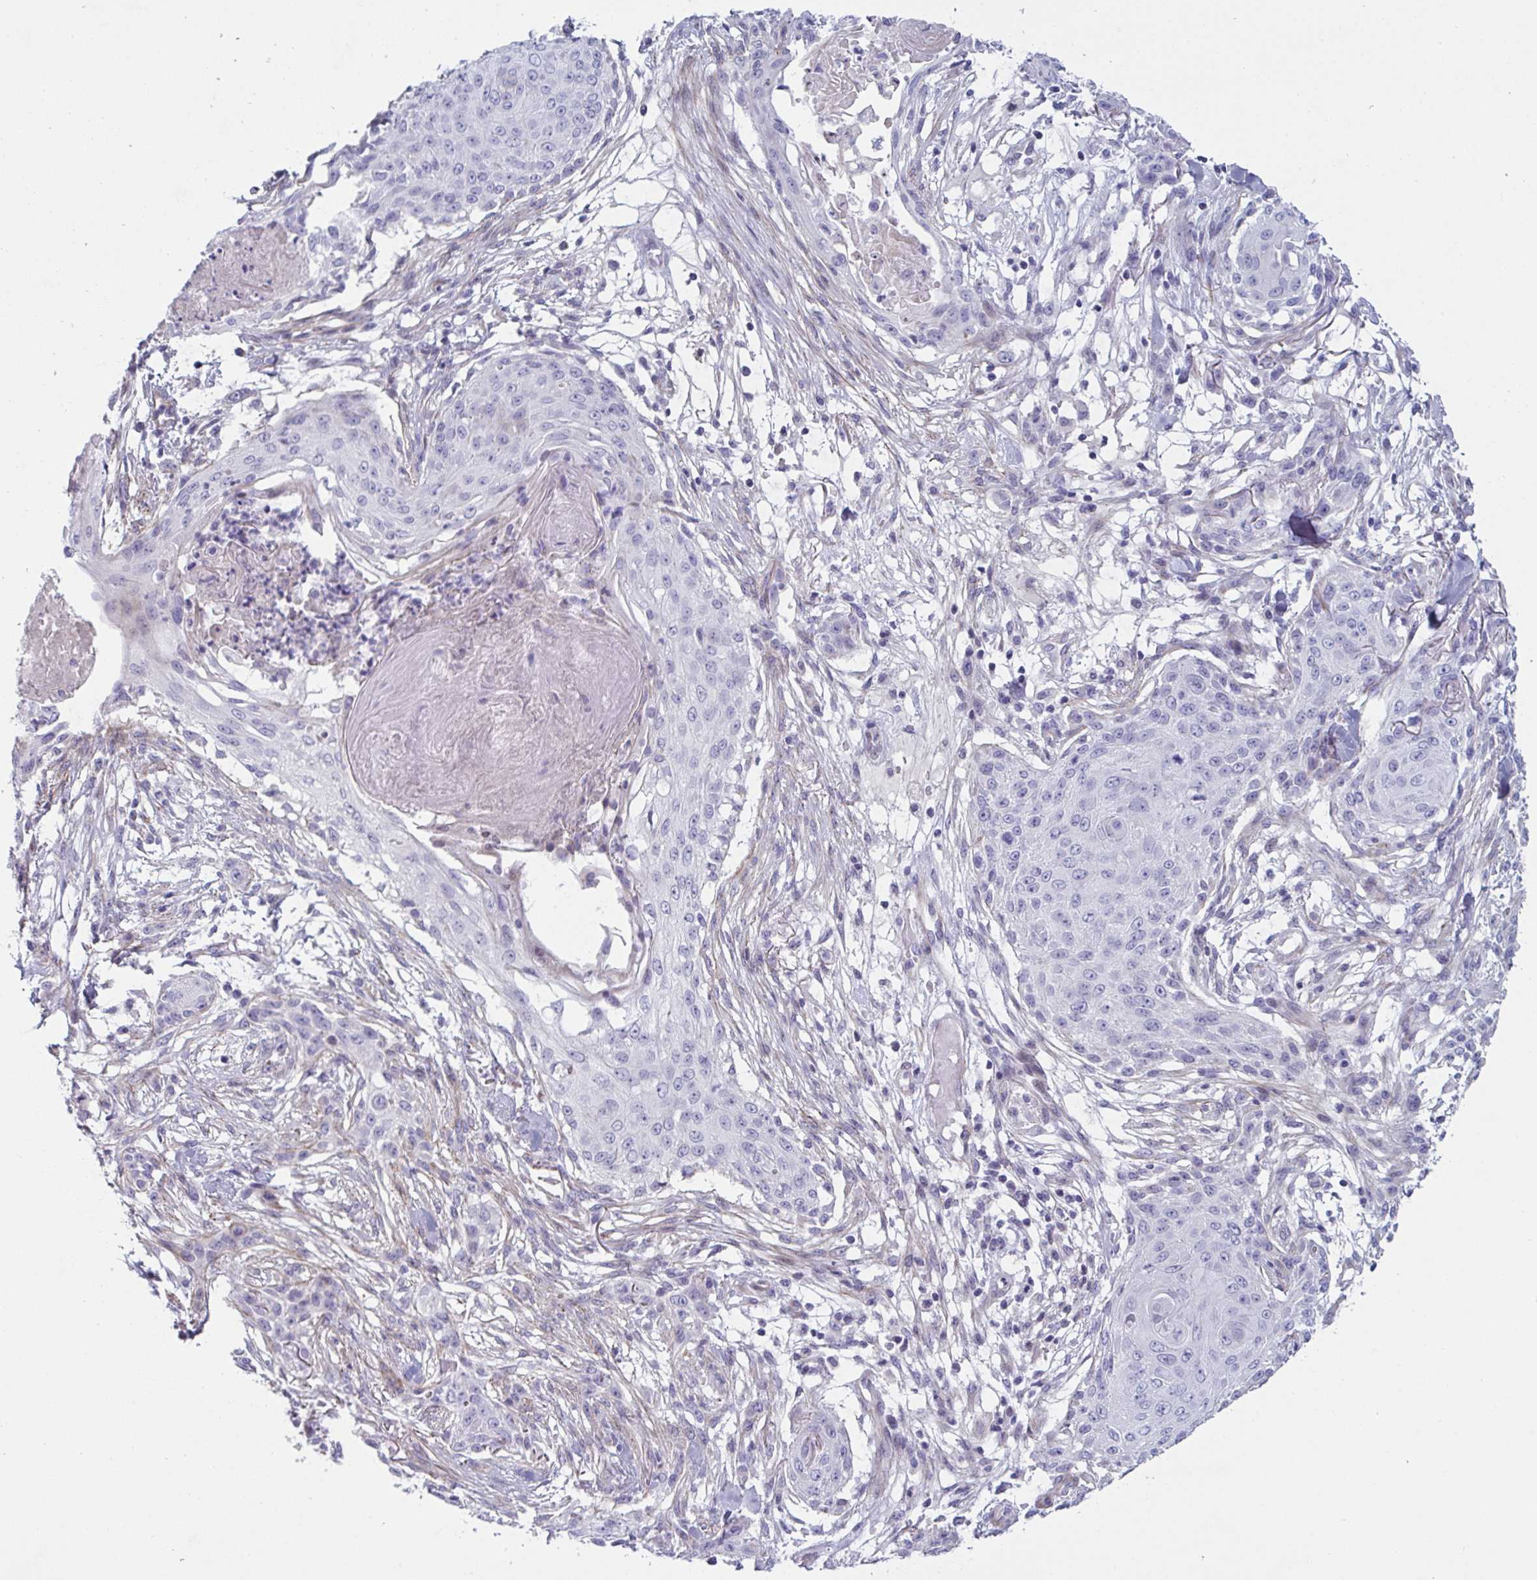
{"staining": {"intensity": "negative", "quantity": "none", "location": "none"}, "tissue": "skin cancer", "cell_type": "Tumor cells", "image_type": "cancer", "snomed": [{"axis": "morphology", "description": "Squamous cell carcinoma, NOS"}, {"axis": "topography", "description": "Skin"}], "caption": "Tumor cells are negative for protein expression in human squamous cell carcinoma (skin).", "gene": "OR5P3", "patient": {"sex": "female", "age": 59}}